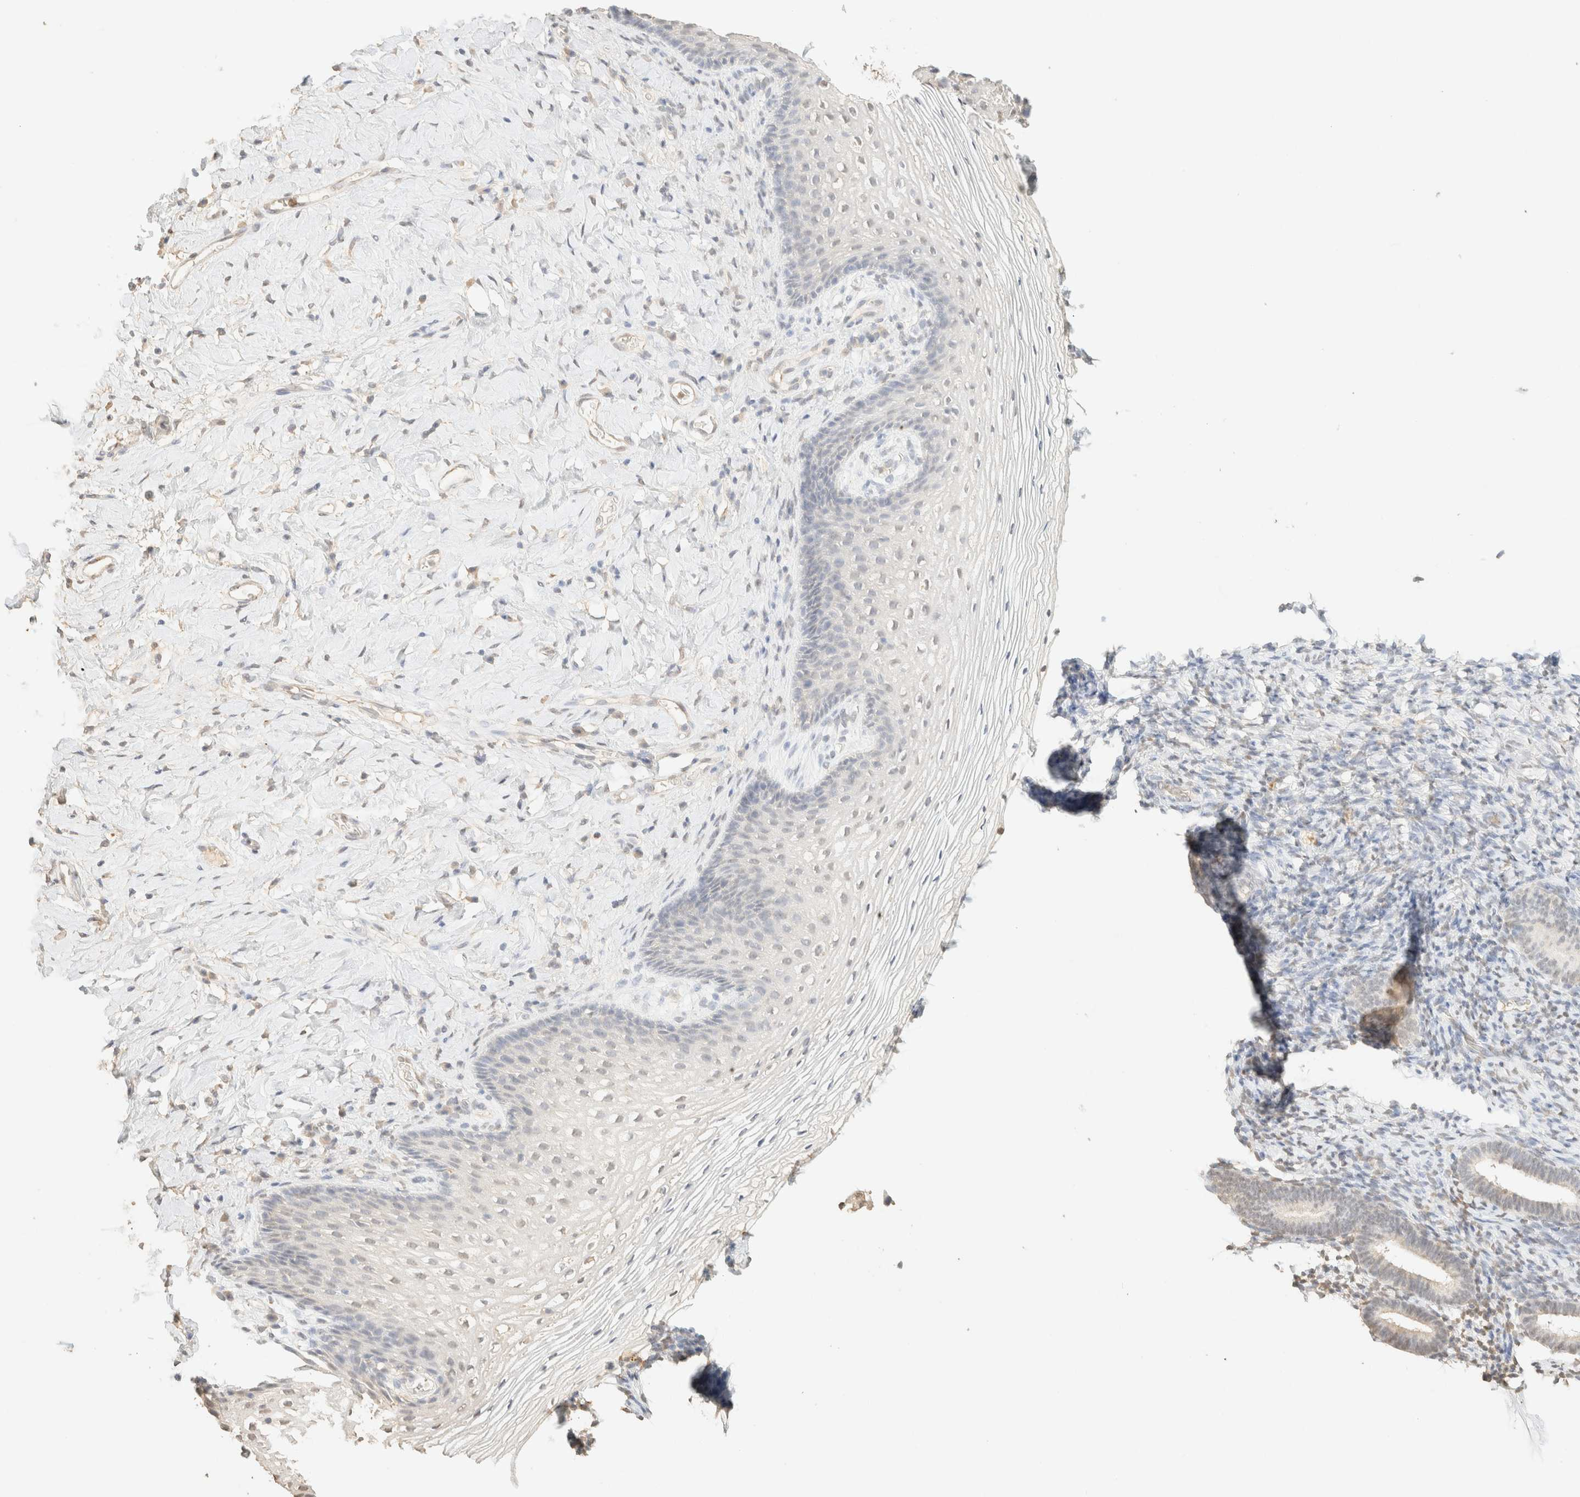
{"staining": {"intensity": "weak", "quantity": "25%-75%", "location": "nuclear"}, "tissue": "vagina", "cell_type": "Squamous epithelial cells", "image_type": "normal", "snomed": [{"axis": "morphology", "description": "Normal tissue, NOS"}, {"axis": "topography", "description": "Vagina"}], "caption": "Brown immunohistochemical staining in normal human vagina demonstrates weak nuclear staining in about 25%-75% of squamous epithelial cells.", "gene": "S100A13", "patient": {"sex": "female", "age": 60}}